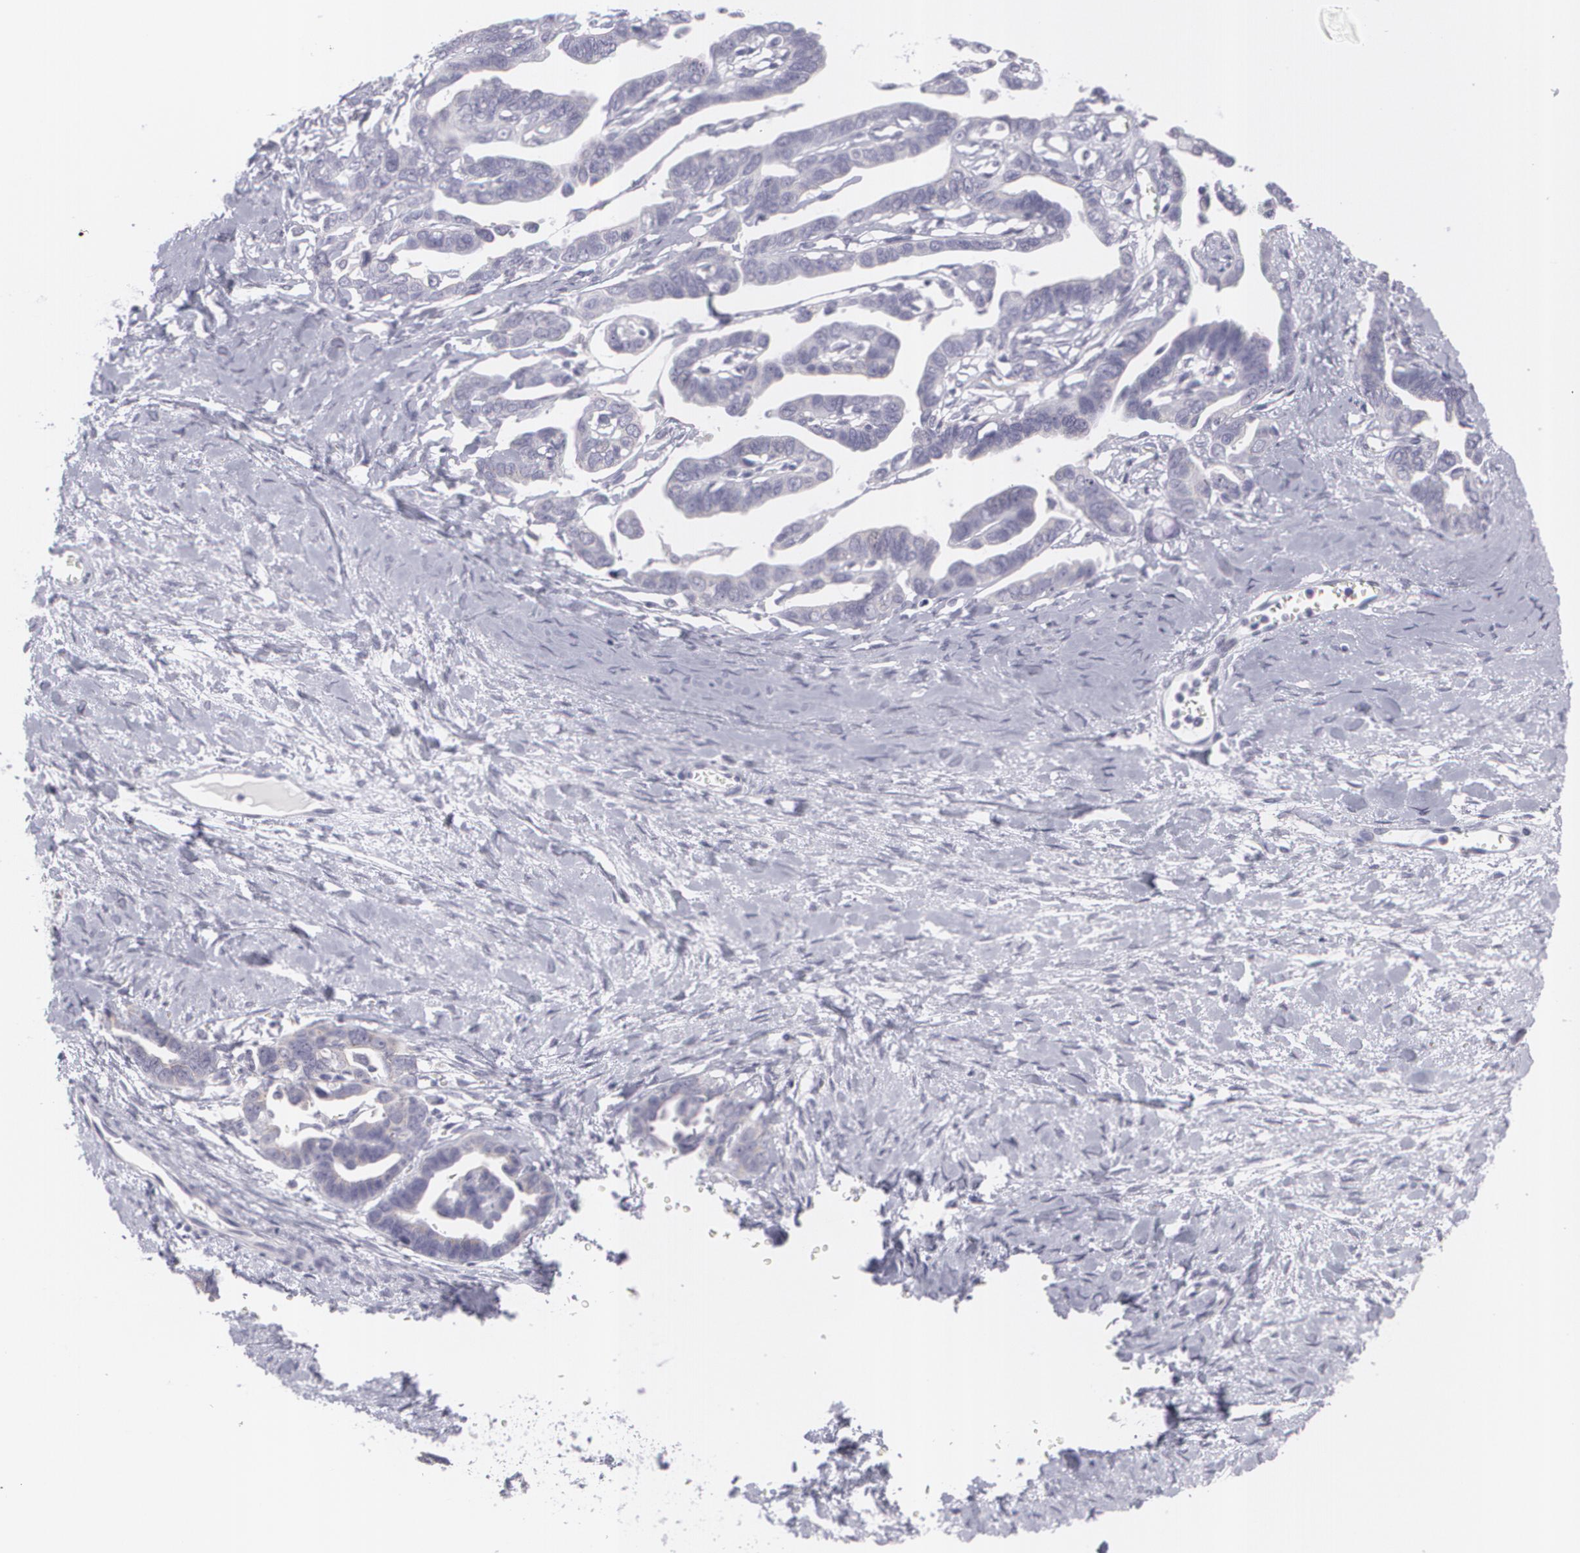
{"staining": {"intensity": "negative", "quantity": "none", "location": "none"}, "tissue": "ovarian cancer", "cell_type": "Tumor cells", "image_type": "cancer", "snomed": [{"axis": "morphology", "description": "Cystadenocarcinoma, serous, NOS"}, {"axis": "topography", "description": "Ovary"}], "caption": "DAB (3,3'-diaminobenzidine) immunohistochemical staining of ovarian cancer demonstrates no significant positivity in tumor cells.", "gene": "MBNL3", "patient": {"sex": "female", "age": 69}}